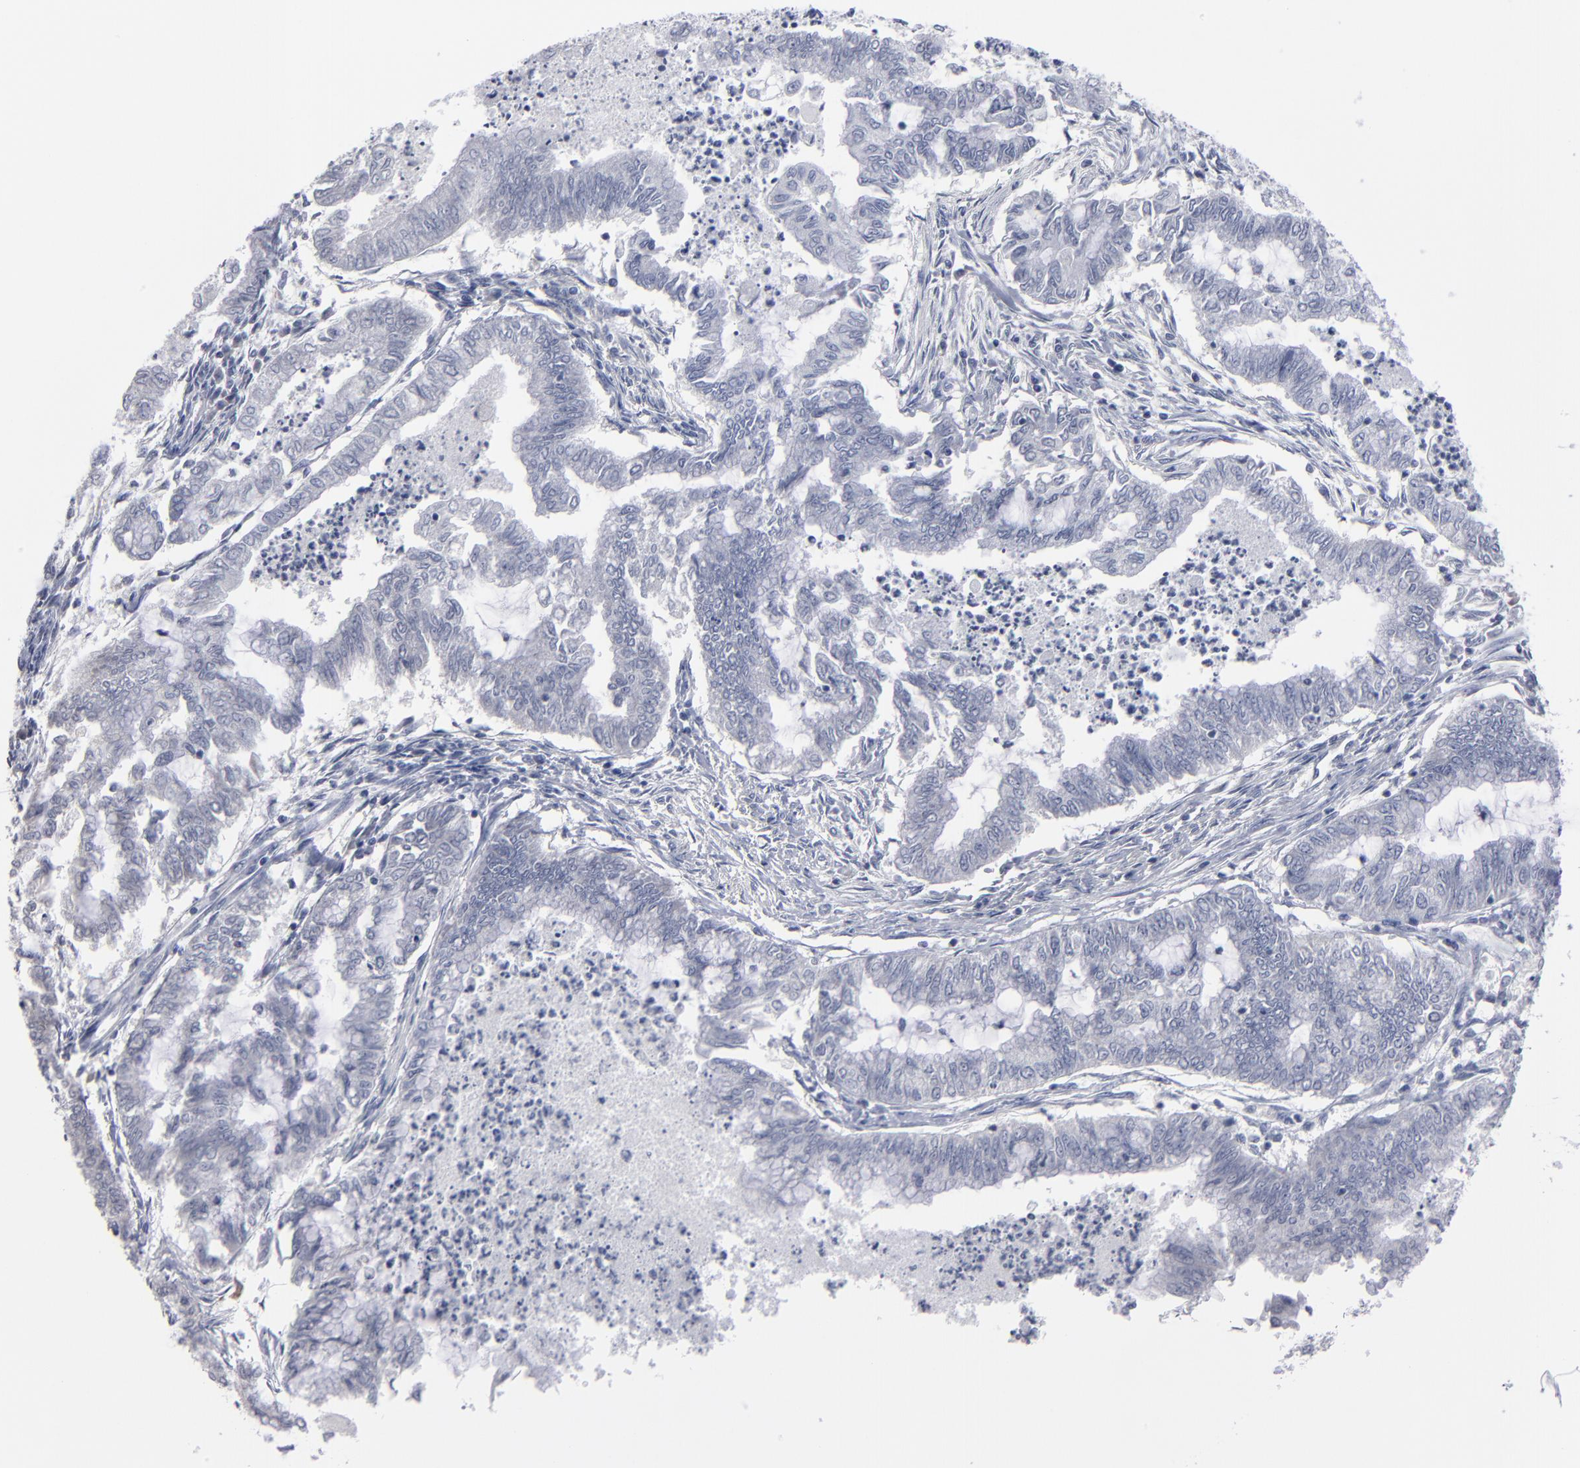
{"staining": {"intensity": "negative", "quantity": "none", "location": "none"}, "tissue": "endometrial cancer", "cell_type": "Tumor cells", "image_type": "cancer", "snomed": [{"axis": "morphology", "description": "Adenocarcinoma, NOS"}, {"axis": "topography", "description": "Endometrium"}], "caption": "A high-resolution photomicrograph shows immunohistochemistry staining of endometrial cancer (adenocarcinoma), which reveals no significant staining in tumor cells.", "gene": "RPH3A", "patient": {"sex": "female", "age": 79}}